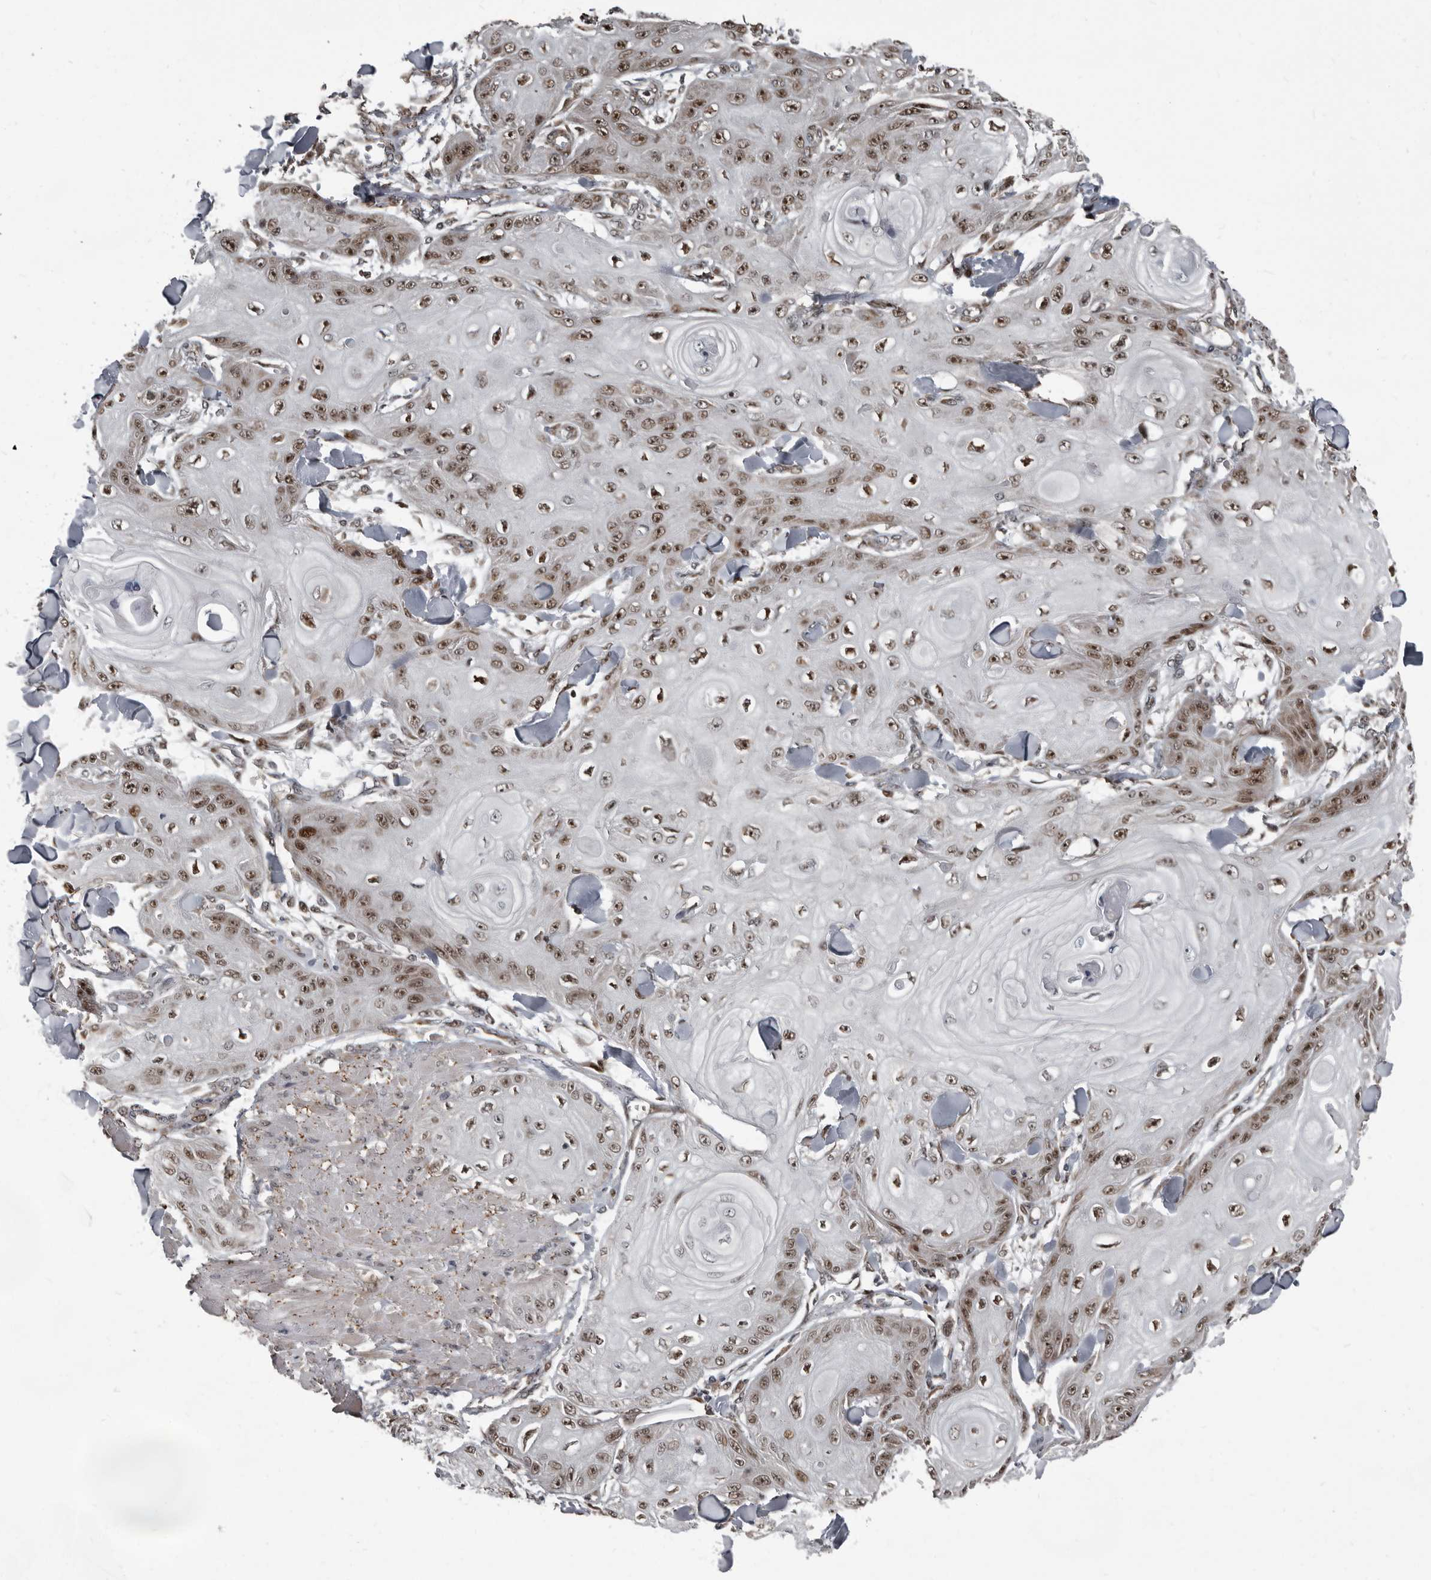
{"staining": {"intensity": "strong", "quantity": "25%-75%", "location": "nuclear"}, "tissue": "skin cancer", "cell_type": "Tumor cells", "image_type": "cancer", "snomed": [{"axis": "morphology", "description": "Squamous cell carcinoma, NOS"}, {"axis": "topography", "description": "Skin"}], "caption": "The micrograph displays a brown stain indicating the presence of a protein in the nuclear of tumor cells in skin cancer.", "gene": "CHD1L", "patient": {"sex": "male", "age": 74}}